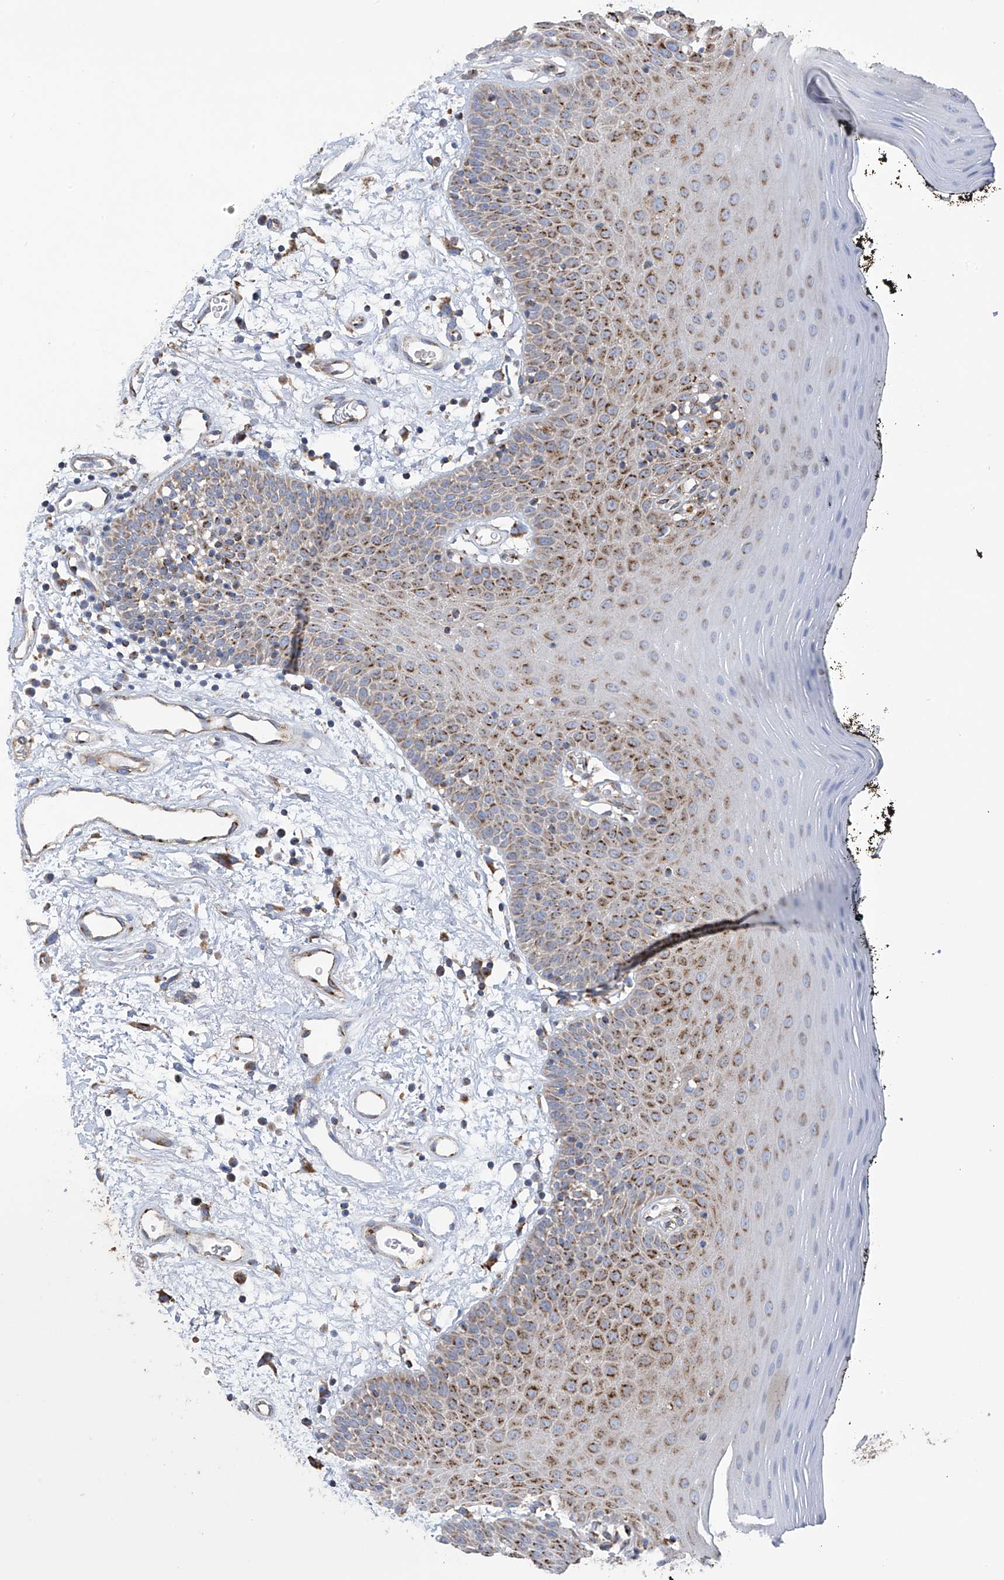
{"staining": {"intensity": "moderate", "quantity": "25%-75%", "location": "cytoplasmic/membranous"}, "tissue": "oral mucosa", "cell_type": "Squamous epithelial cells", "image_type": "normal", "snomed": [{"axis": "morphology", "description": "Normal tissue, NOS"}, {"axis": "topography", "description": "Oral tissue"}], "caption": "The micrograph shows a brown stain indicating the presence of a protein in the cytoplasmic/membranous of squamous epithelial cells in oral mucosa.", "gene": "ITM2B", "patient": {"sex": "male", "age": 74}}